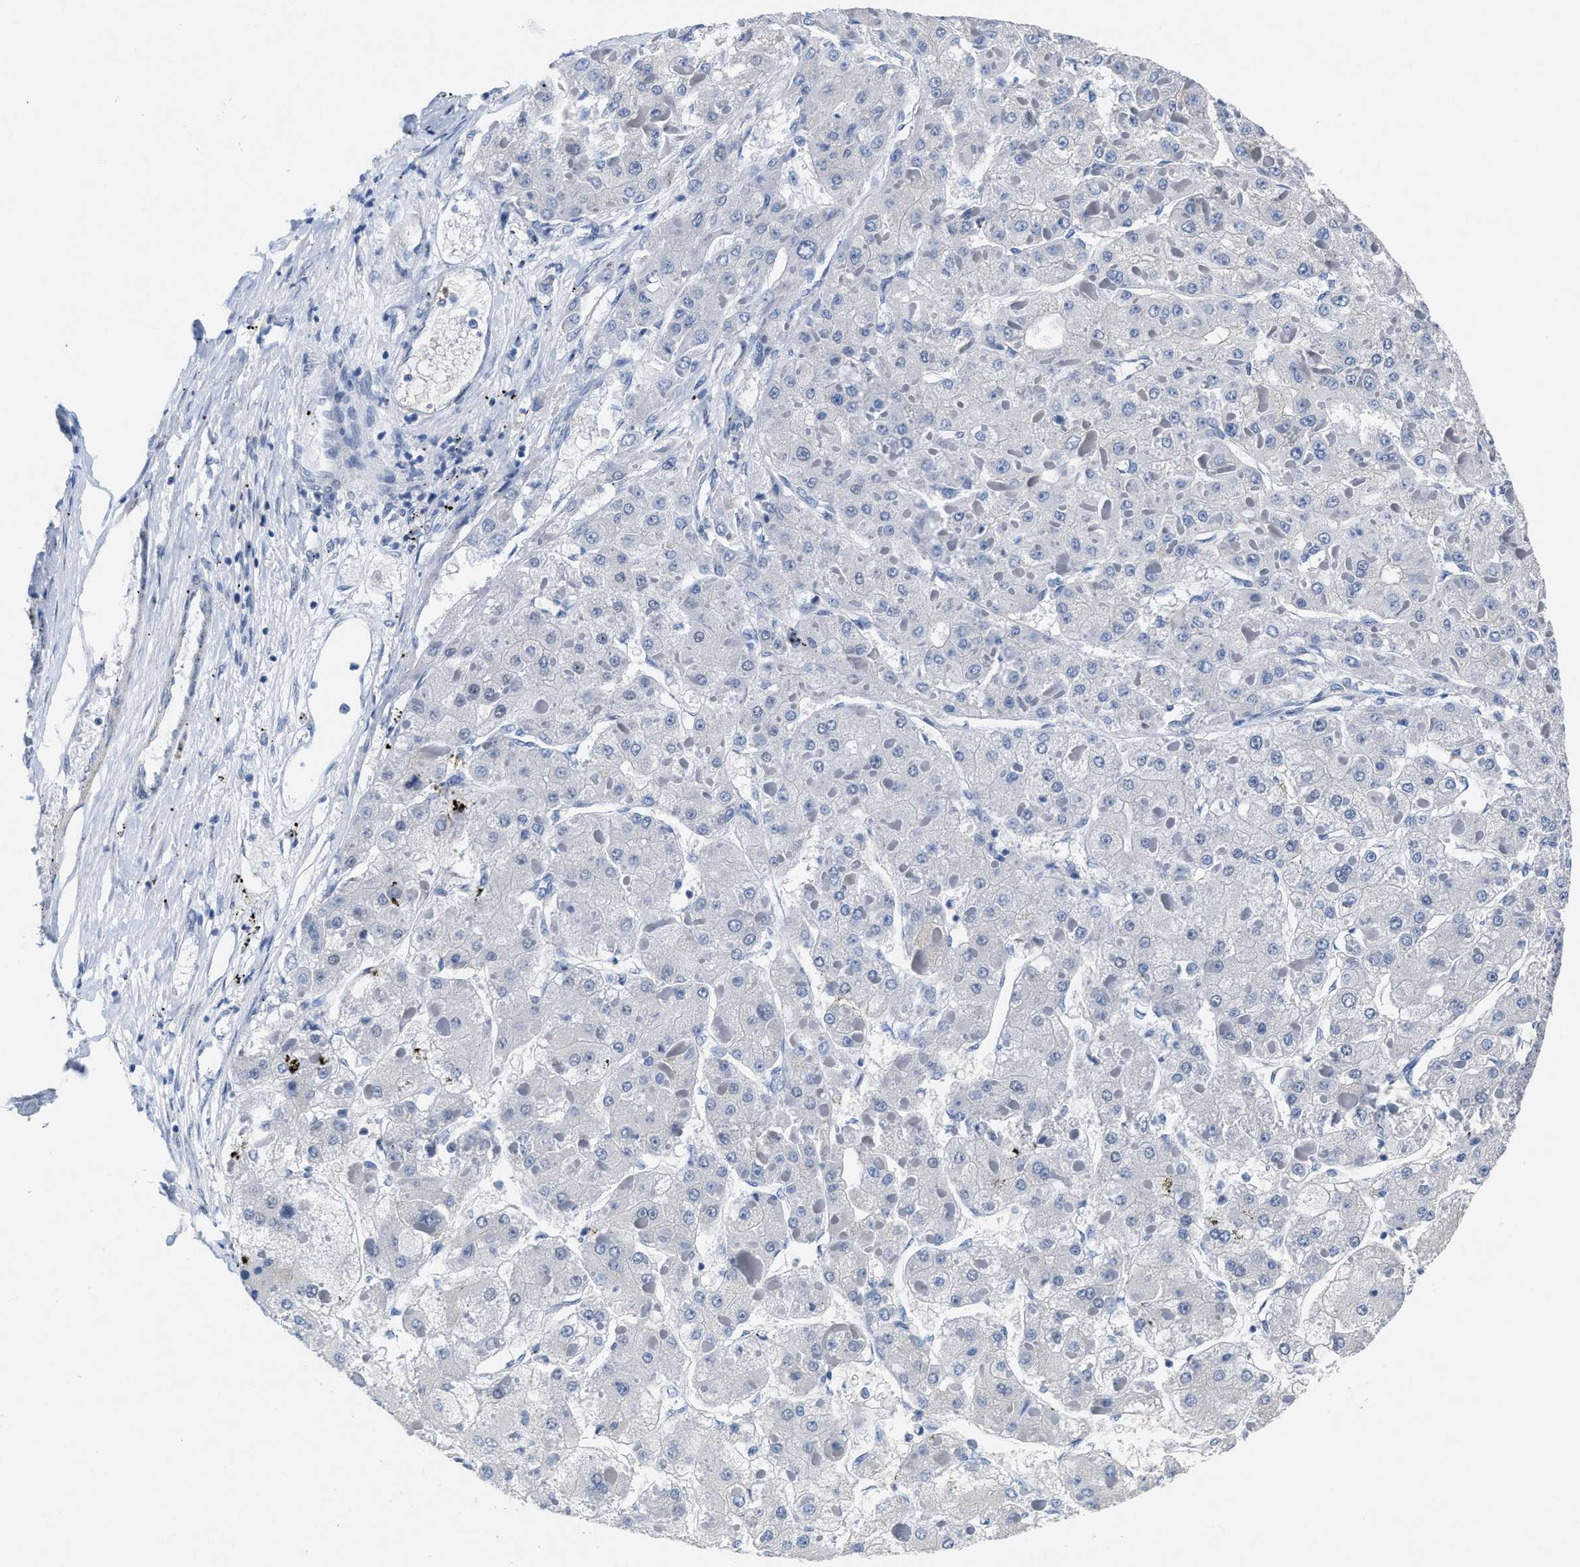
{"staining": {"intensity": "negative", "quantity": "none", "location": "none"}, "tissue": "liver cancer", "cell_type": "Tumor cells", "image_type": "cancer", "snomed": [{"axis": "morphology", "description": "Carcinoma, Hepatocellular, NOS"}, {"axis": "topography", "description": "Liver"}], "caption": "DAB immunohistochemical staining of liver cancer (hepatocellular carcinoma) demonstrates no significant staining in tumor cells.", "gene": "ID3", "patient": {"sex": "female", "age": 73}}